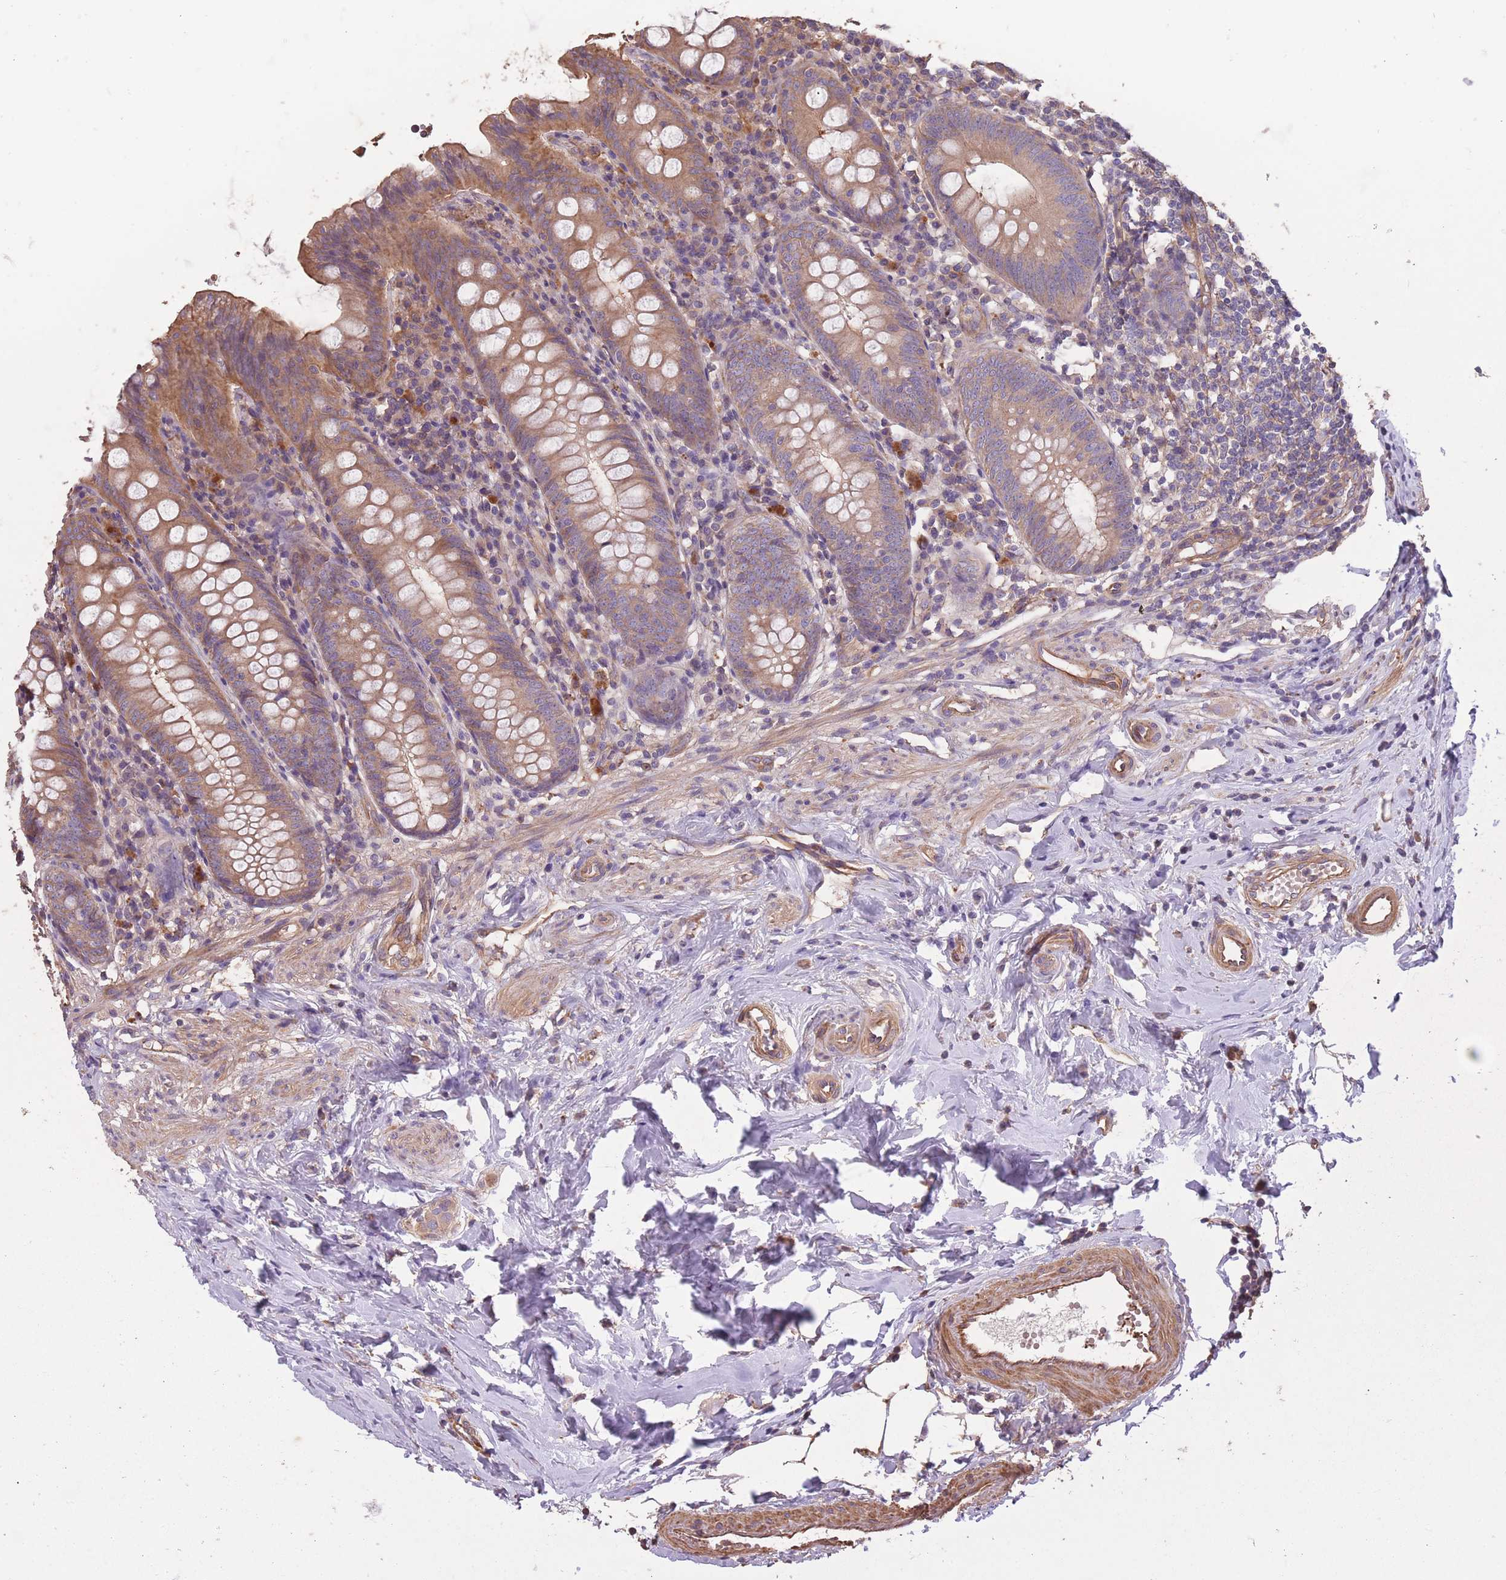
{"staining": {"intensity": "moderate", "quantity": ">75%", "location": "cytoplasmic/membranous"}, "tissue": "appendix", "cell_type": "Glandular cells", "image_type": "normal", "snomed": [{"axis": "morphology", "description": "Normal tissue, NOS"}, {"axis": "topography", "description": "Appendix"}], "caption": "A high-resolution histopathology image shows immunohistochemistry staining of normal appendix, which shows moderate cytoplasmic/membranous expression in about >75% of glandular cells.", "gene": "ARMH3", "patient": {"sex": "female", "age": 54}}